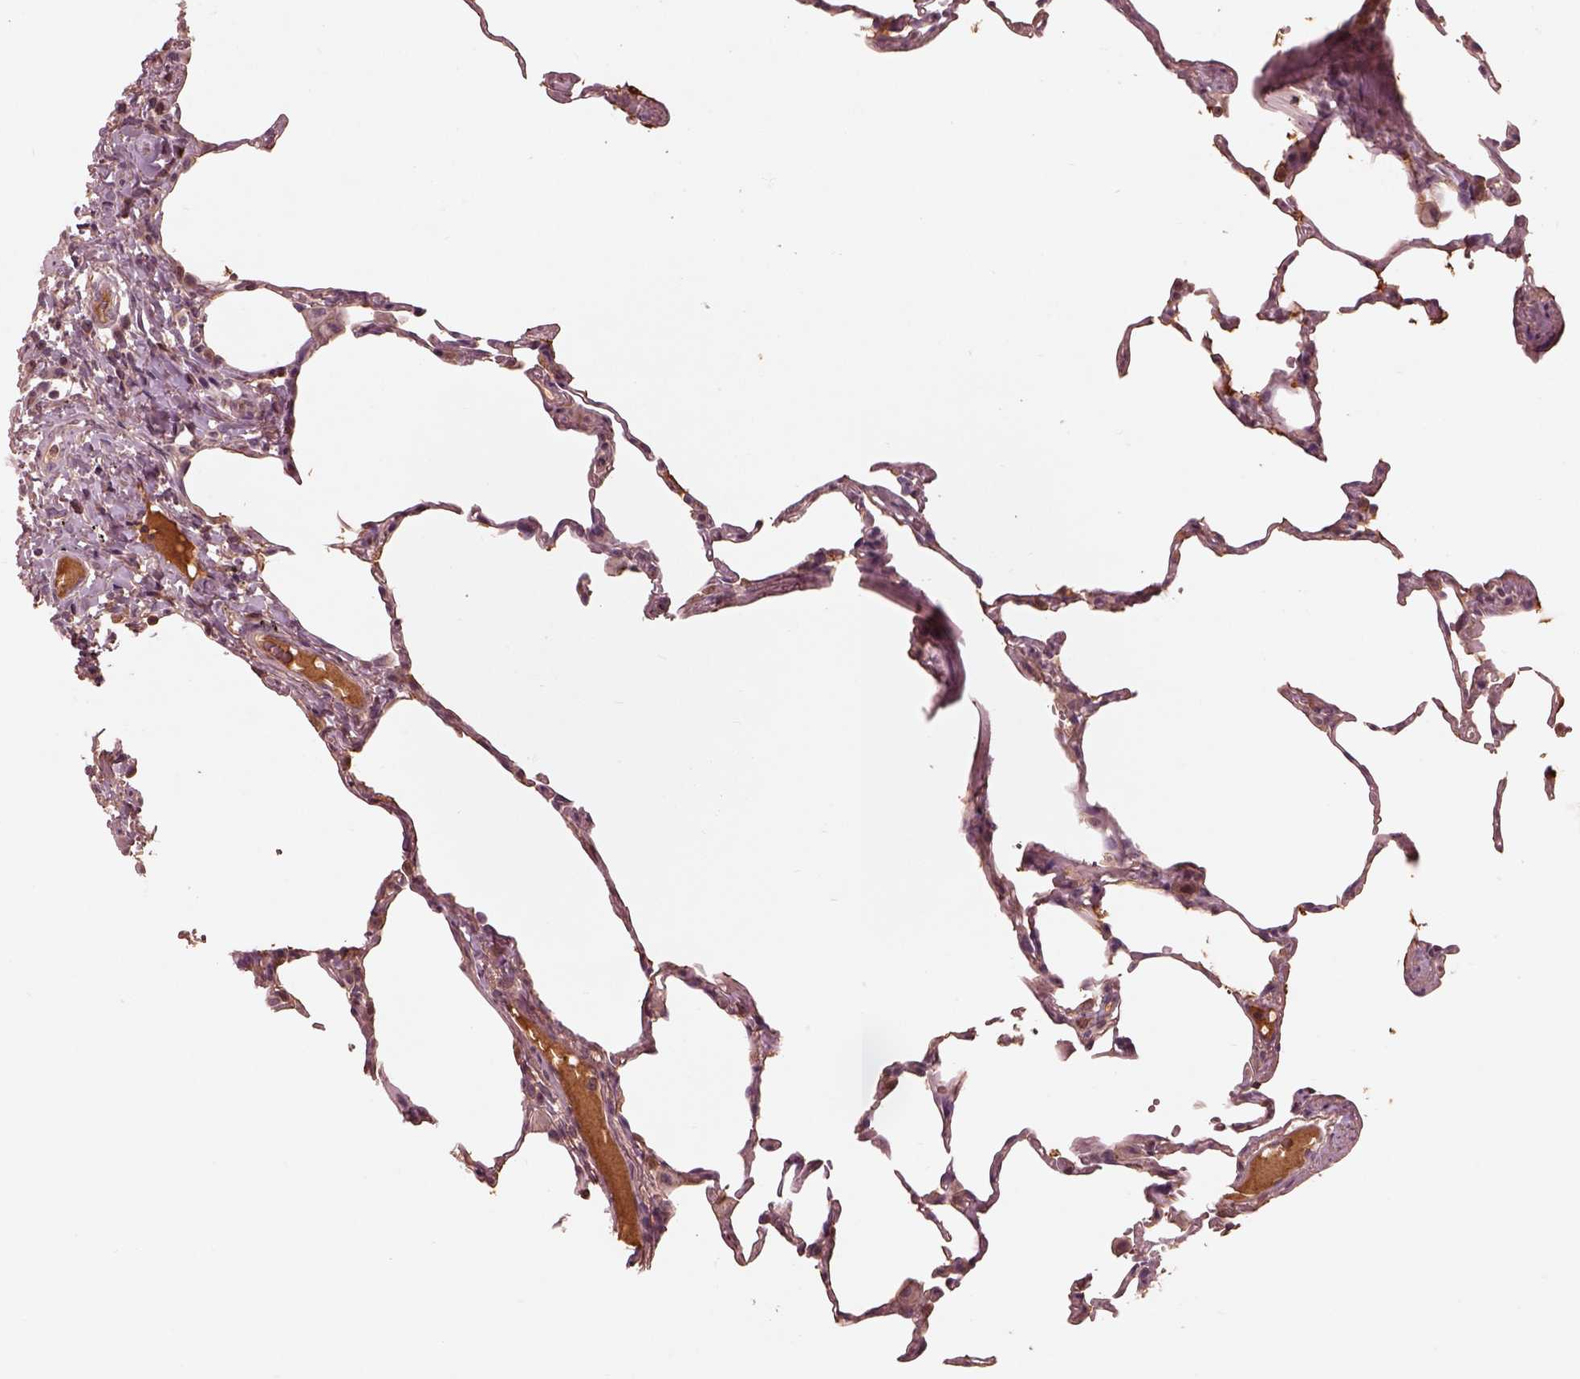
{"staining": {"intensity": "negative", "quantity": "none", "location": "none"}, "tissue": "lung", "cell_type": "Alveolar cells", "image_type": "normal", "snomed": [{"axis": "morphology", "description": "Normal tissue, NOS"}, {"axis": "topography", "description": "Lung"}], "caption": "A high-resolution image shows IHC staining of benign lung, which shows no significant expression in alveolar cells.", "gene": "TF", "patient": {"sex": "female", "age": 57}}